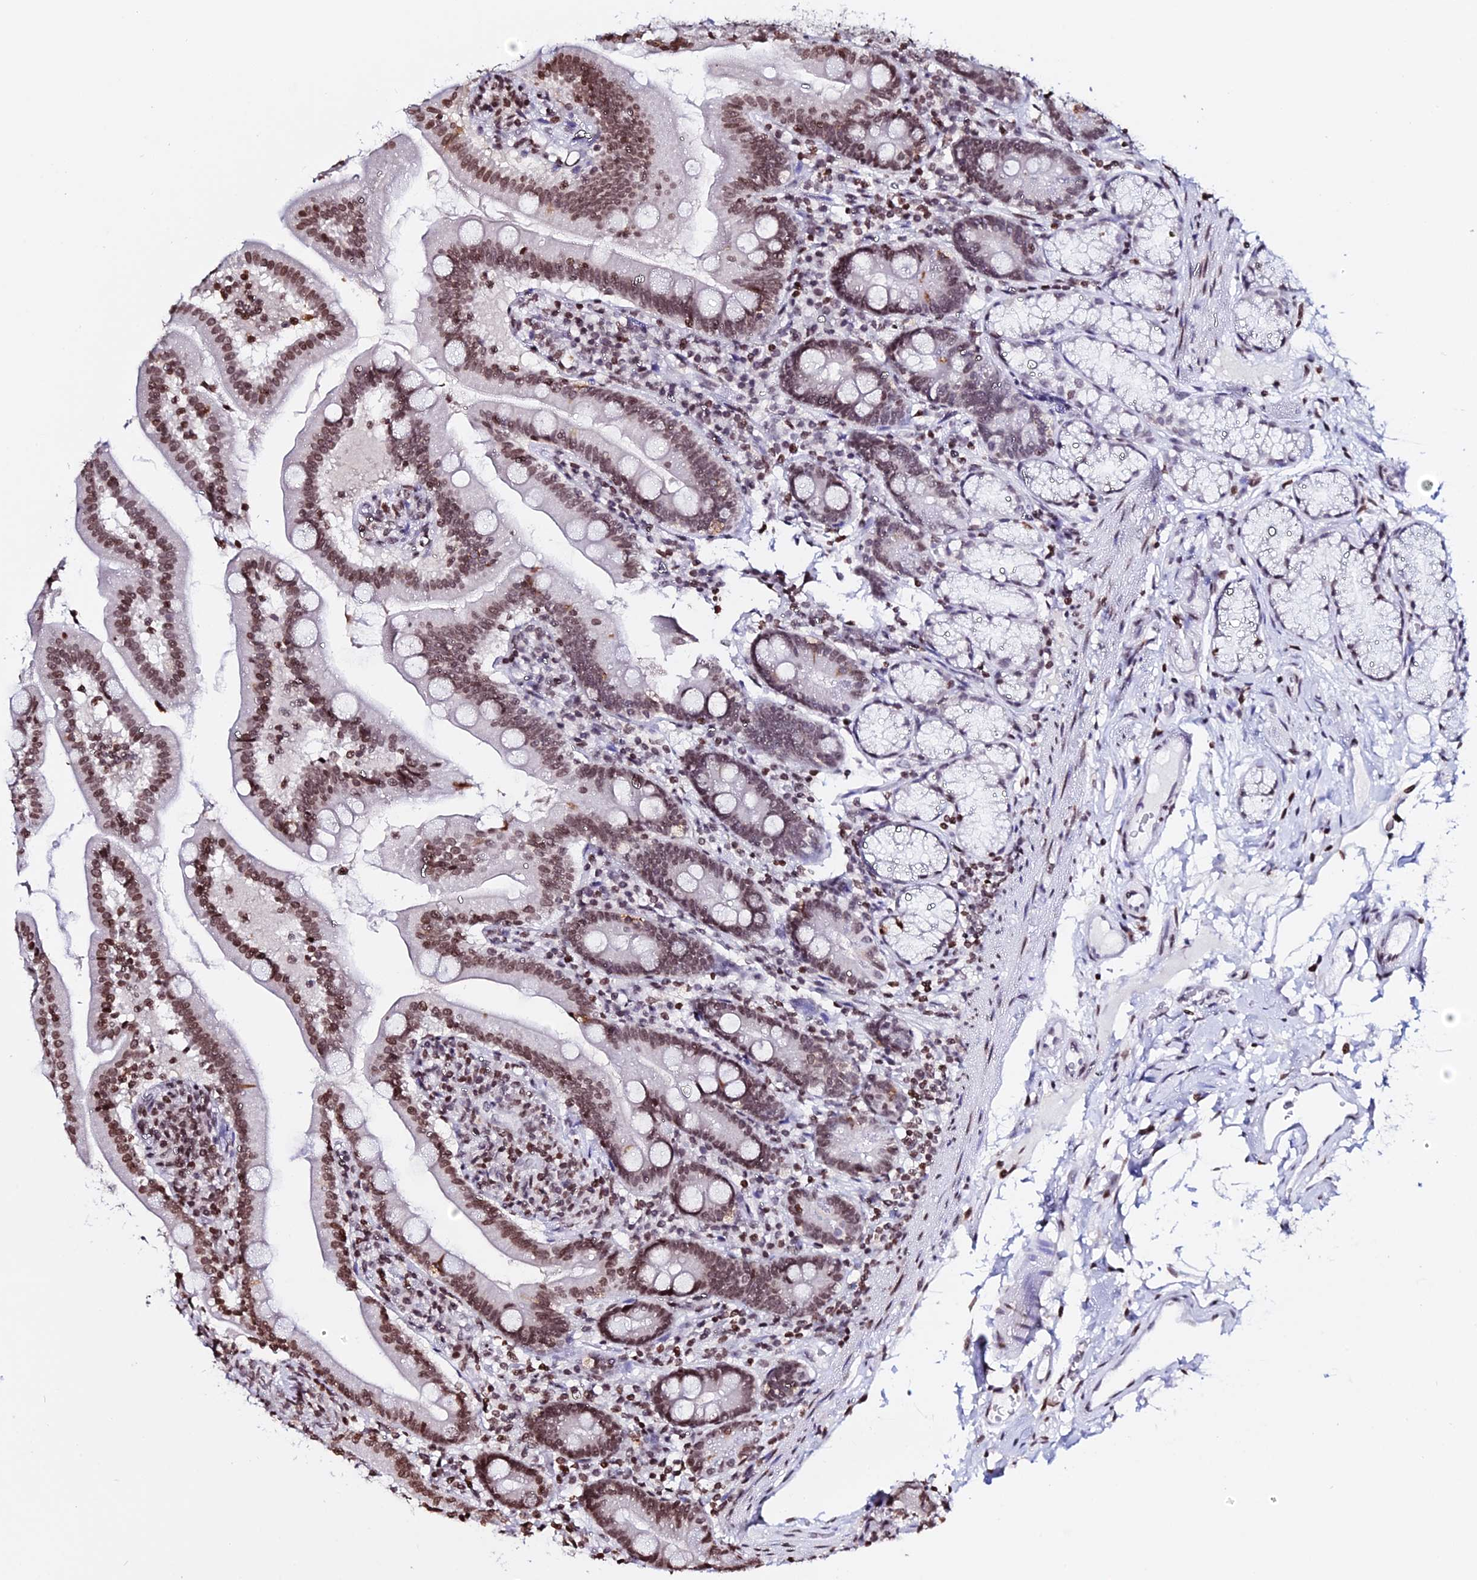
{"staining": {"intensity": "strong", "quantity": ">75%", "location": "nuclear"}, "tissue": "duodenum", "cell_type": "Glandular cells", "image_type": "normal", "snomed": [{"axis": "morphology", "description": "Normal tissue, NOS"}, {"axis": "topography", "description": "Duodenum"}], "caption": "Immunohistochemical staining of benign duodenum displays >75% levels of strong nuclear protein positivity in about >75% of glandular cells.", "gene": "ENSG00000282988", "patient": {"sex": "female", "age": 67}}